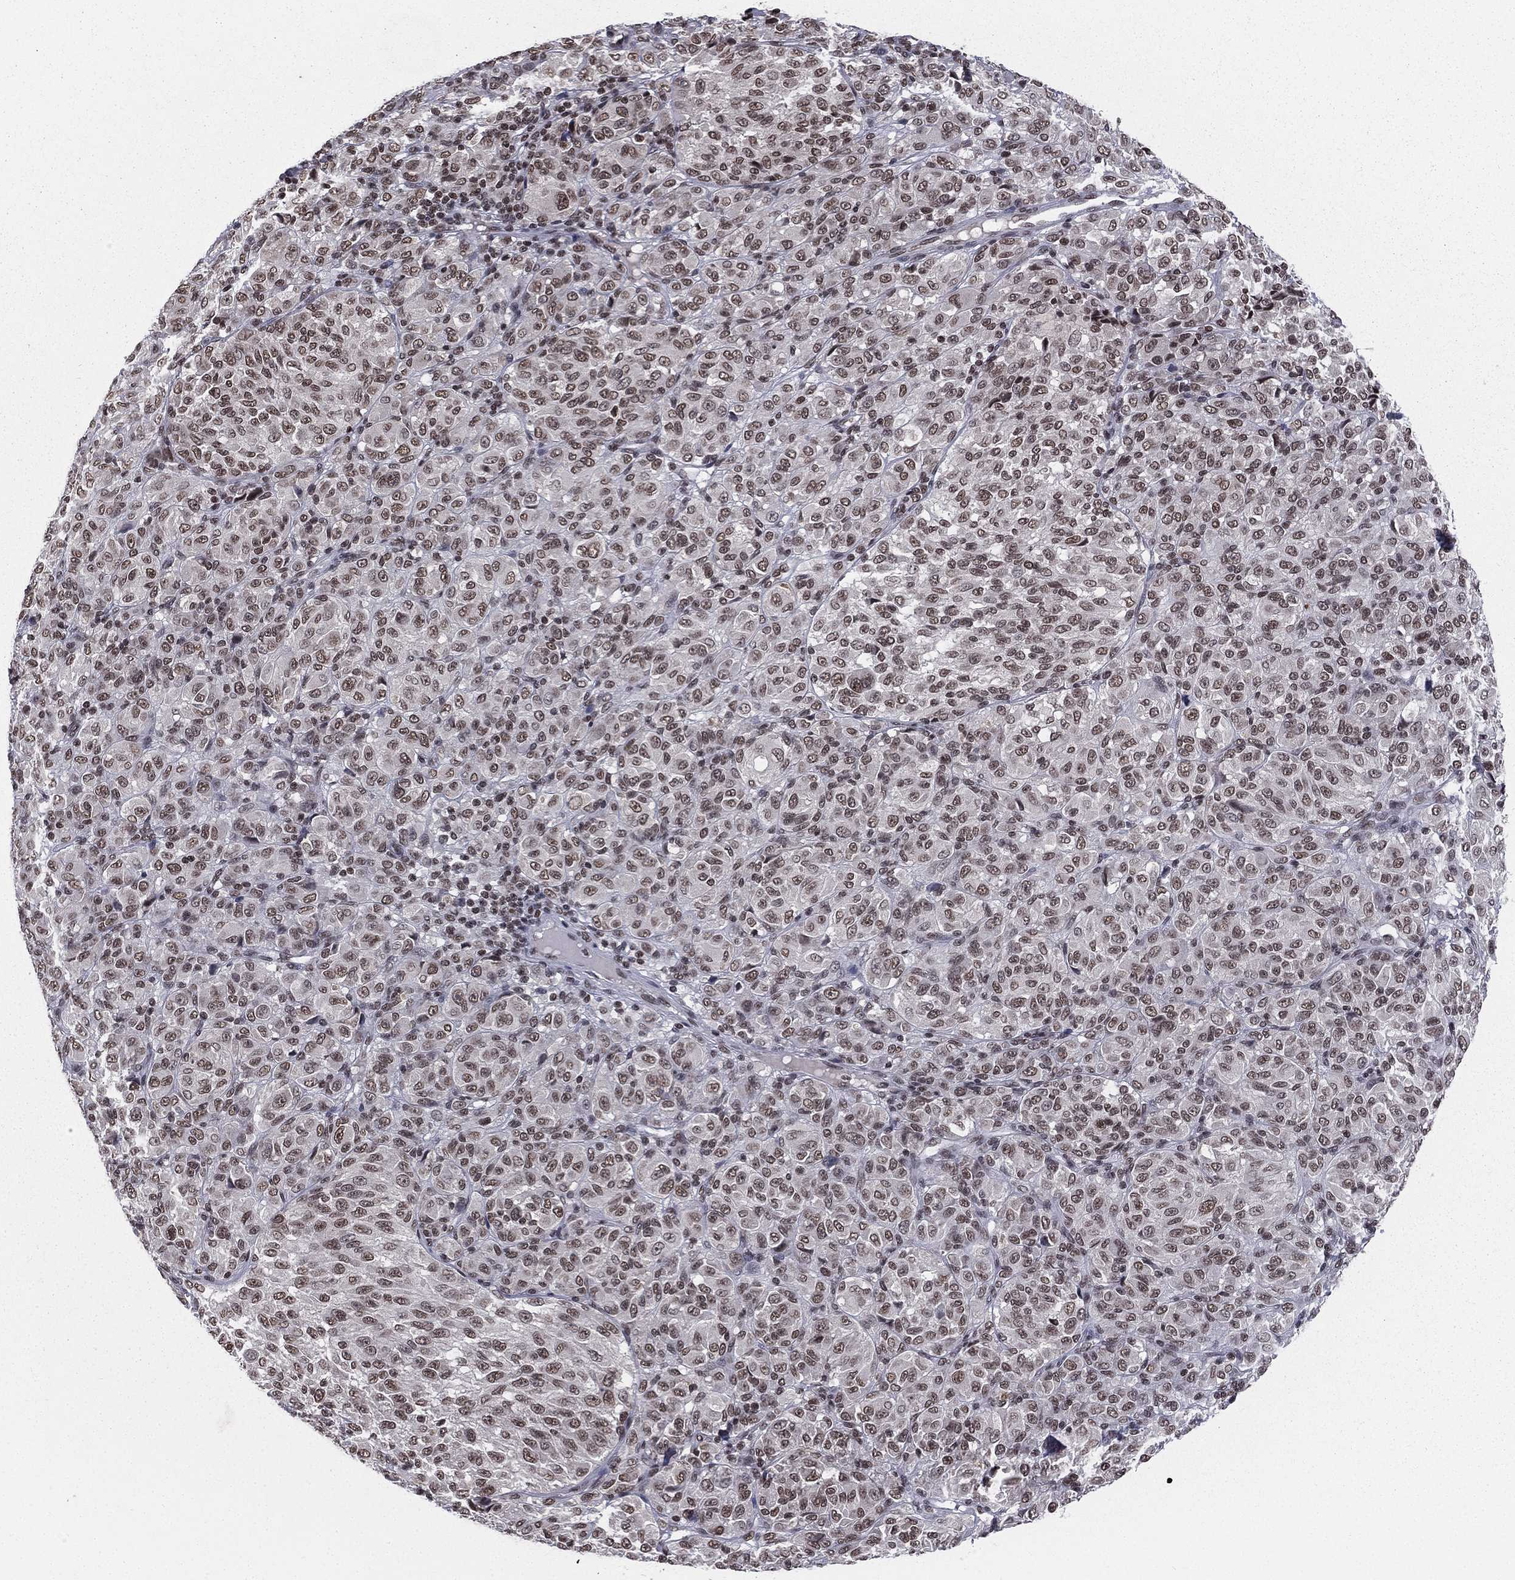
{"staining": {"intensity": "moderate", "quantity": ">75%", "location": "nuclear"}, "tissue": "melanoma", "cell_type": "Tumor cells", "image_type": "cancer", "snomed": [{"axis": "morphology", "description": "Malignant melanoma, Metastatic site"}, {"axis": "topography", "description": "Brain"}], "caption": "Malignant melanoma (metastatic site) stained with DAB immunohistochemistry shows medium levels of moderate nuclear staining in about >75% of tumor cells. (IHC, brightfield microscopy, high magnification).", "gene": "RFX7", "patient": {"sex": "female", "age": 56}}